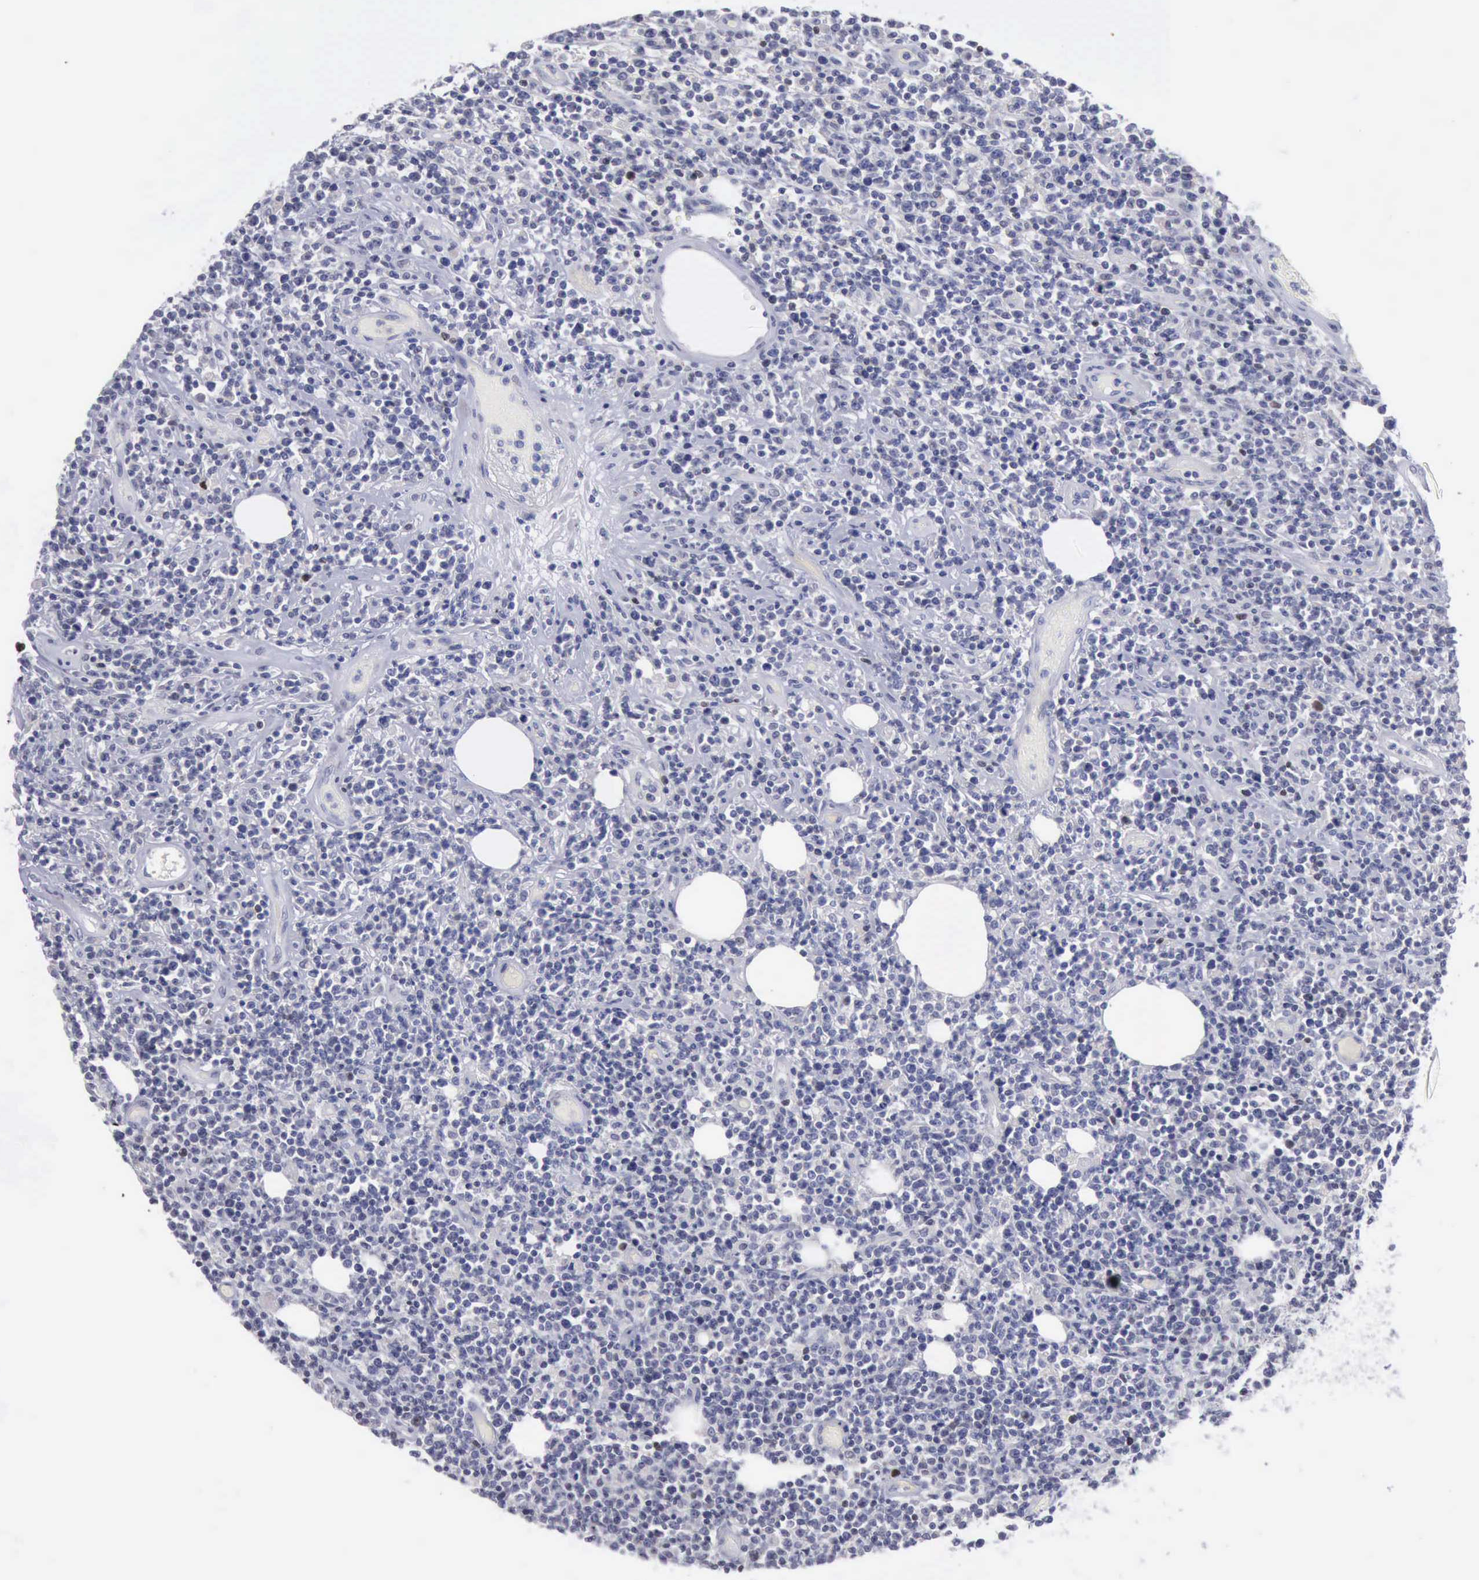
{"staining": {"intensity": "negative", "quantity": "none", "location": "none"}, "tissue": "lymphoma", "cell_type": "Tumor cells", "image_type": "cancer", "snomed": [{"axis": "morphology", "description": "Malignant lymphoma, non-Hodgkin's type, High grade"}, {"axis": "topography", "description": "Colon"}], "caption": "Immunohistochemistry photomicrograph of neoplastic tissue: high-grade malignant lymphoma, non-Hodgkin's type stained with DAB displays no significant protein expression in tumor cells.", "gene": "SATB2", "patient": {"sex": "male", "age": 82}}